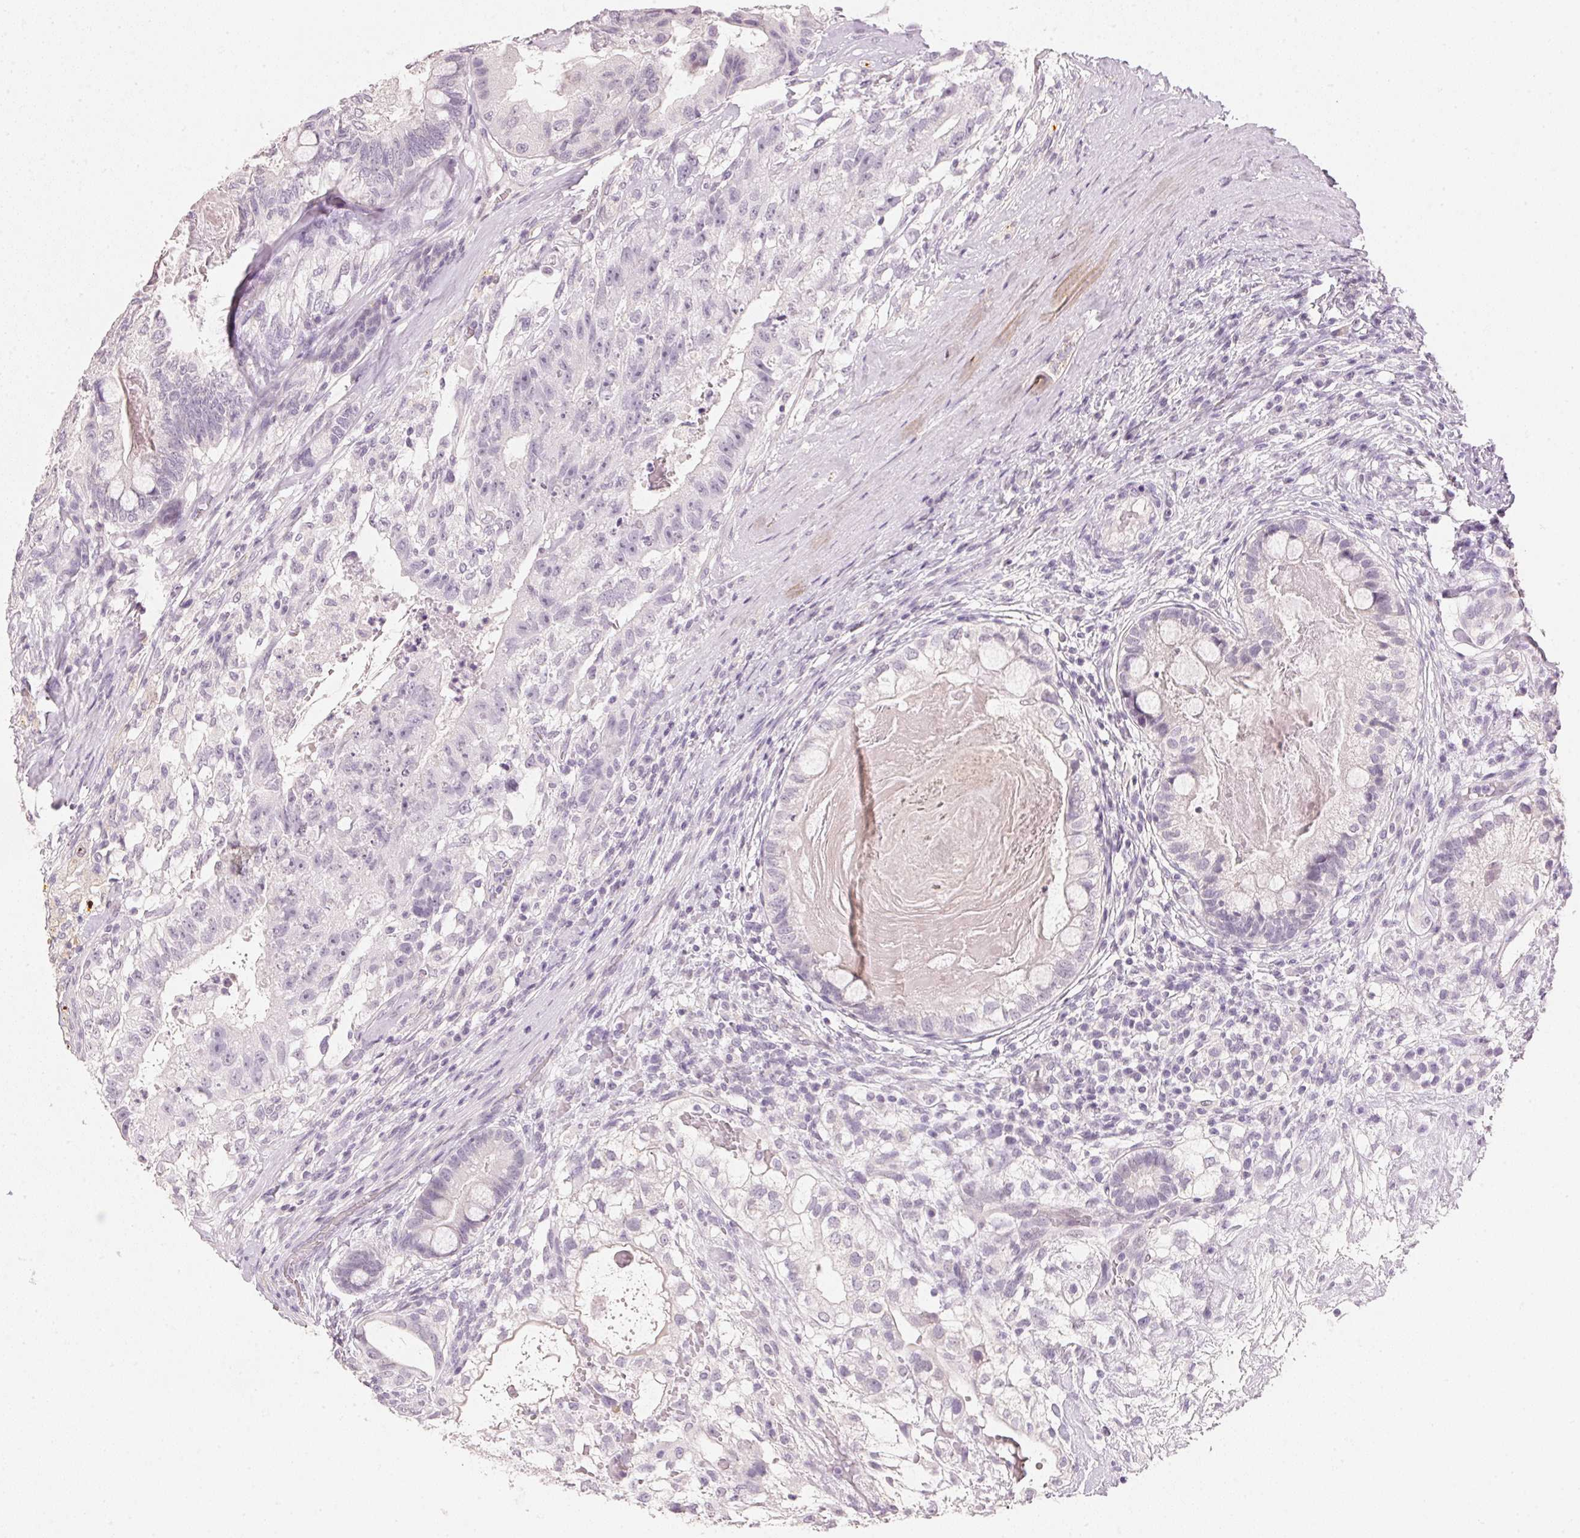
{"staining": {"intensity": "negative", "quantity": "none", "location": "none"}, "tissue": "testis cancer", "cell_type": "Tumor cells", "image_type": "cancer", "snomed": [{"axis": "morphology", "description": "Seminoma, NOS"}, {"axis": "morphology", "description": "Carcinoma, Embryonal, NOS"}, {"axis": "topography", "description": "Testis"}], "caption": "This is an immunohistochemistry image of testis cancer. There is no positivity in tumor cells.", "gene": "IGFBP1", "patient": {"sex": "male", "age": 41}}